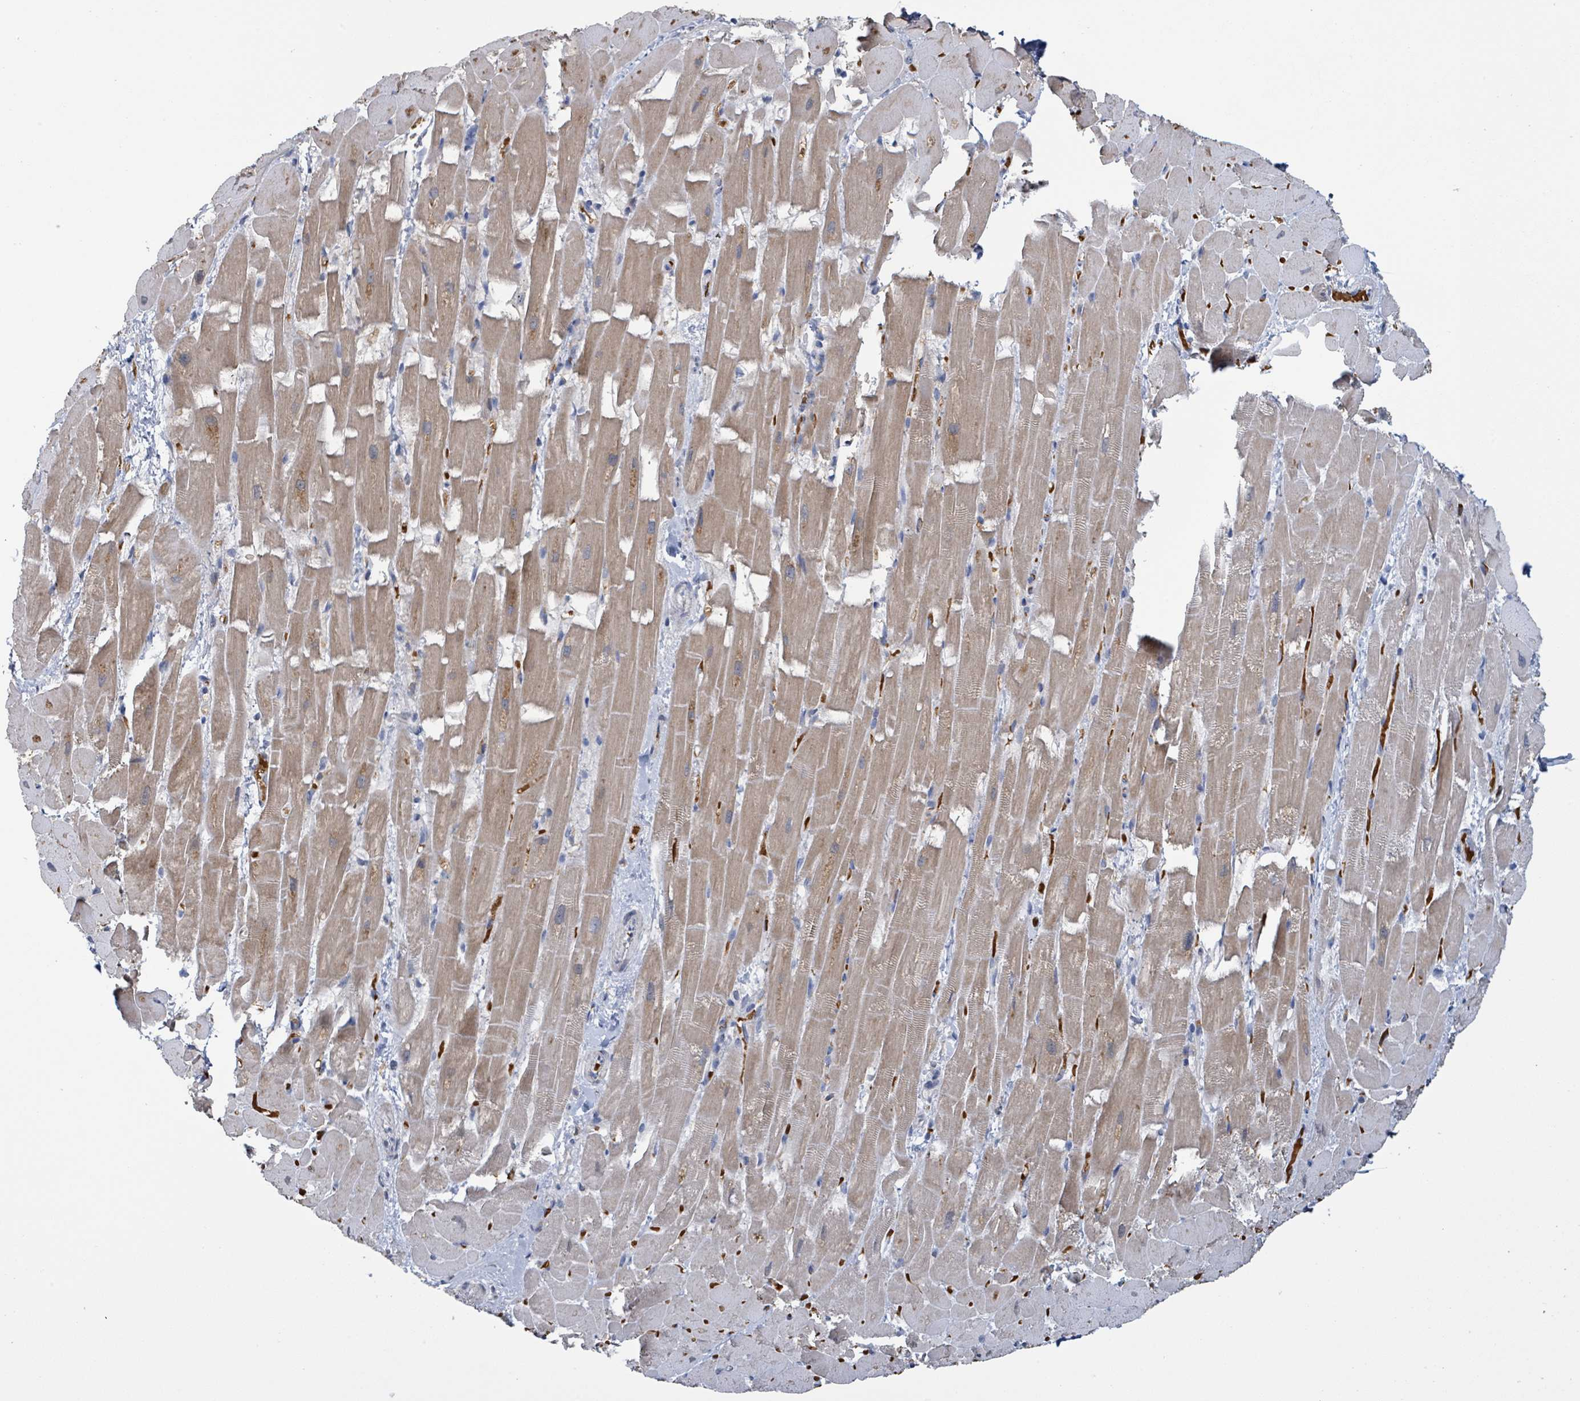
{"staining": {"intensity": "weak", "quantity": "25%-75%", "location": "cytoplasmic/membranous"}, "tissue": "heart muscle", "cell_type": "Cardiomyocytes", "image_type": "normal", "snomed": [{"axis": "morphology", "description": "Normal tissue, NOS"}, {"axis": "topography", "description": "Heart"}], "caption": "Brown immunohistochemical staining in benign human heart muscle shows weak cytoplasmic/membranous expression in approximately 25%-75% of cardiomyocytes. Nuclei are stained in blue.", "gene": "SEBOX", "patient": {"sex": "male", "age": 37}}